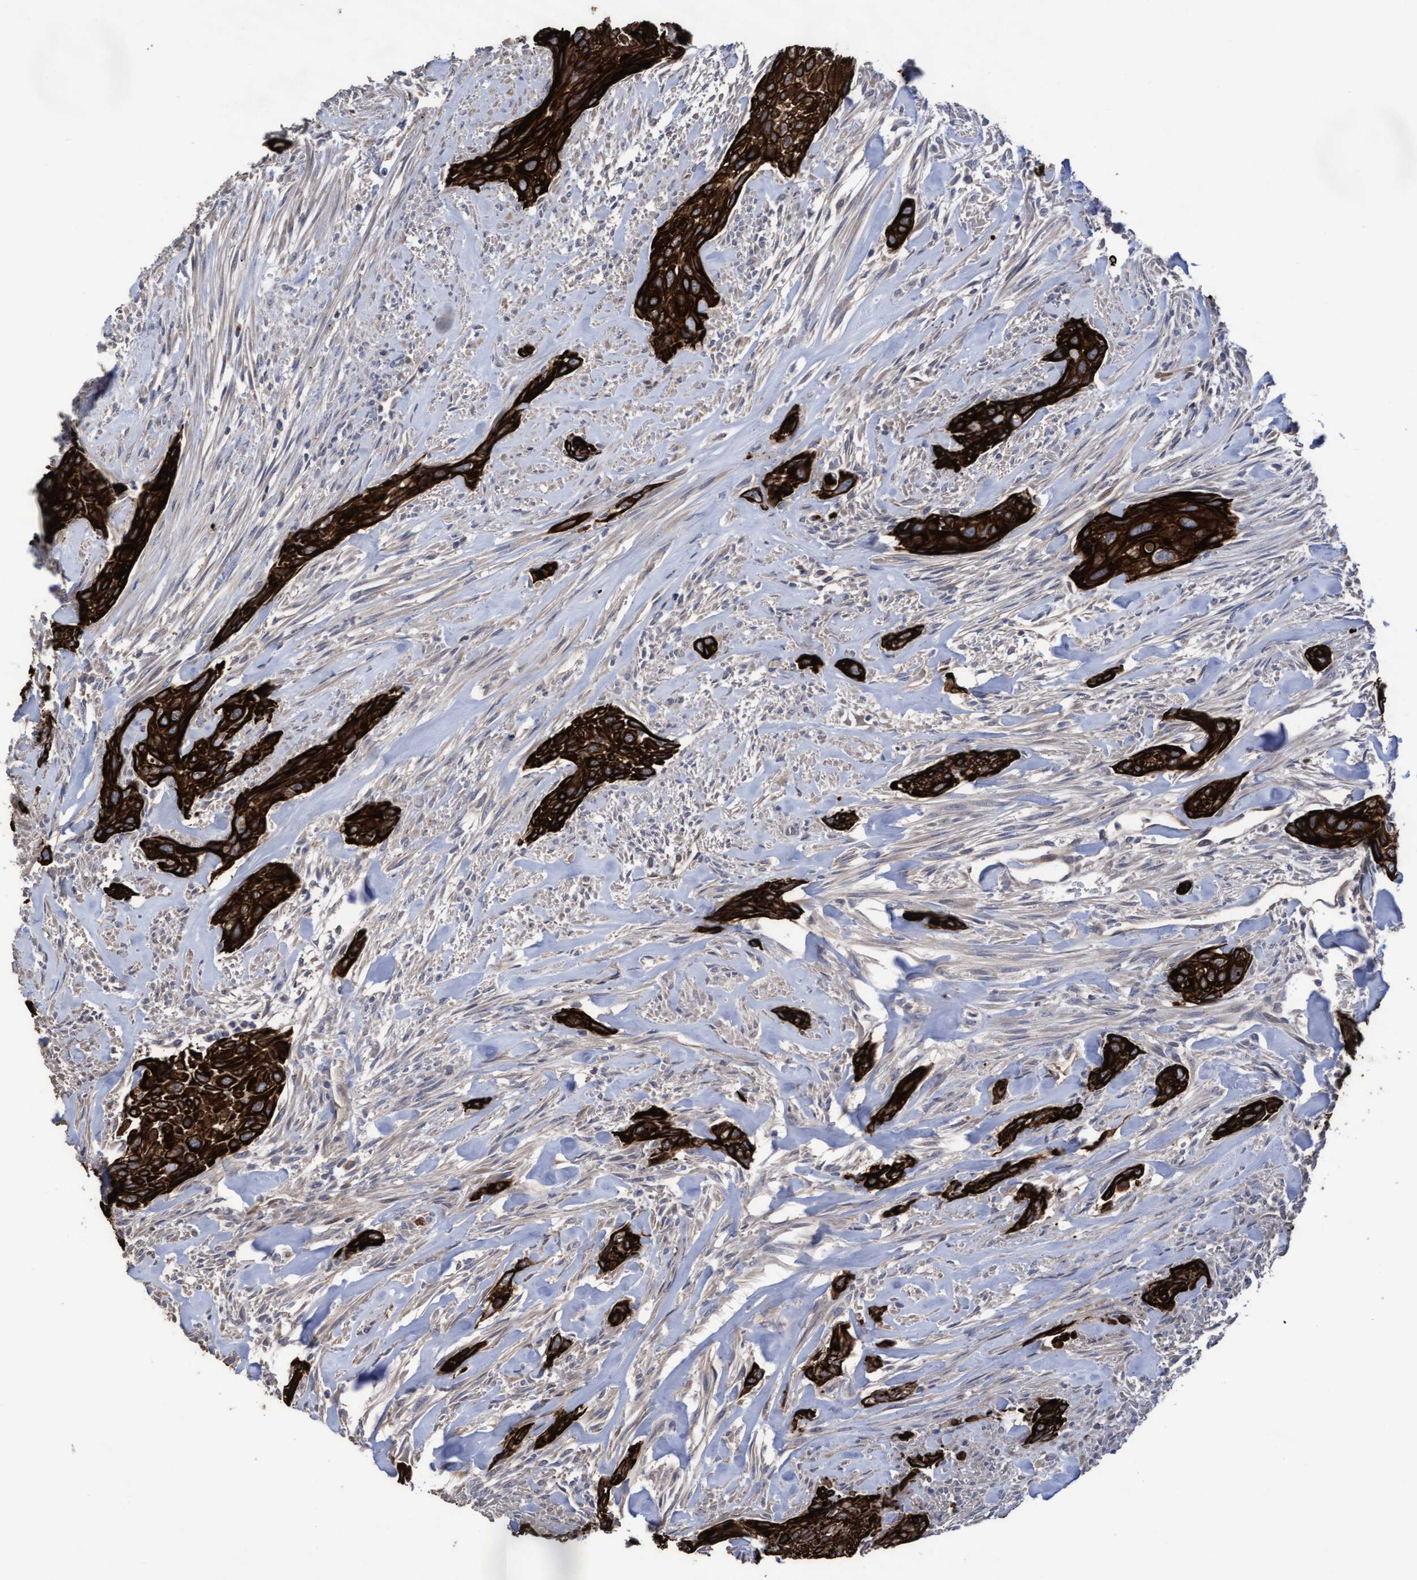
{"staining": {"intensity": "strong", "quantity": ">75%", "location": "cytoplasmic/membranous"}, "tissue": "urothelial cancer", "cell_type": "Tumor cells", "image_type": "cancer", "snomed": [{"axis": "morphology", "description": "Urothelial carcinoma, Low grade"}, {"axis": "morphology", "description": "Urothelial carcinoma, High grade"}, {"axis": "topography", "description": "Urinary bladder"}], "caption": "The photomicrograph shows a brown stain indicating the presence of a protein in the cytoplasmic/membranous of tumor cells in high-grade urothelial carcinoma.", "gene": "KRT24", "patient": {"sex": "male", "age": 35}}